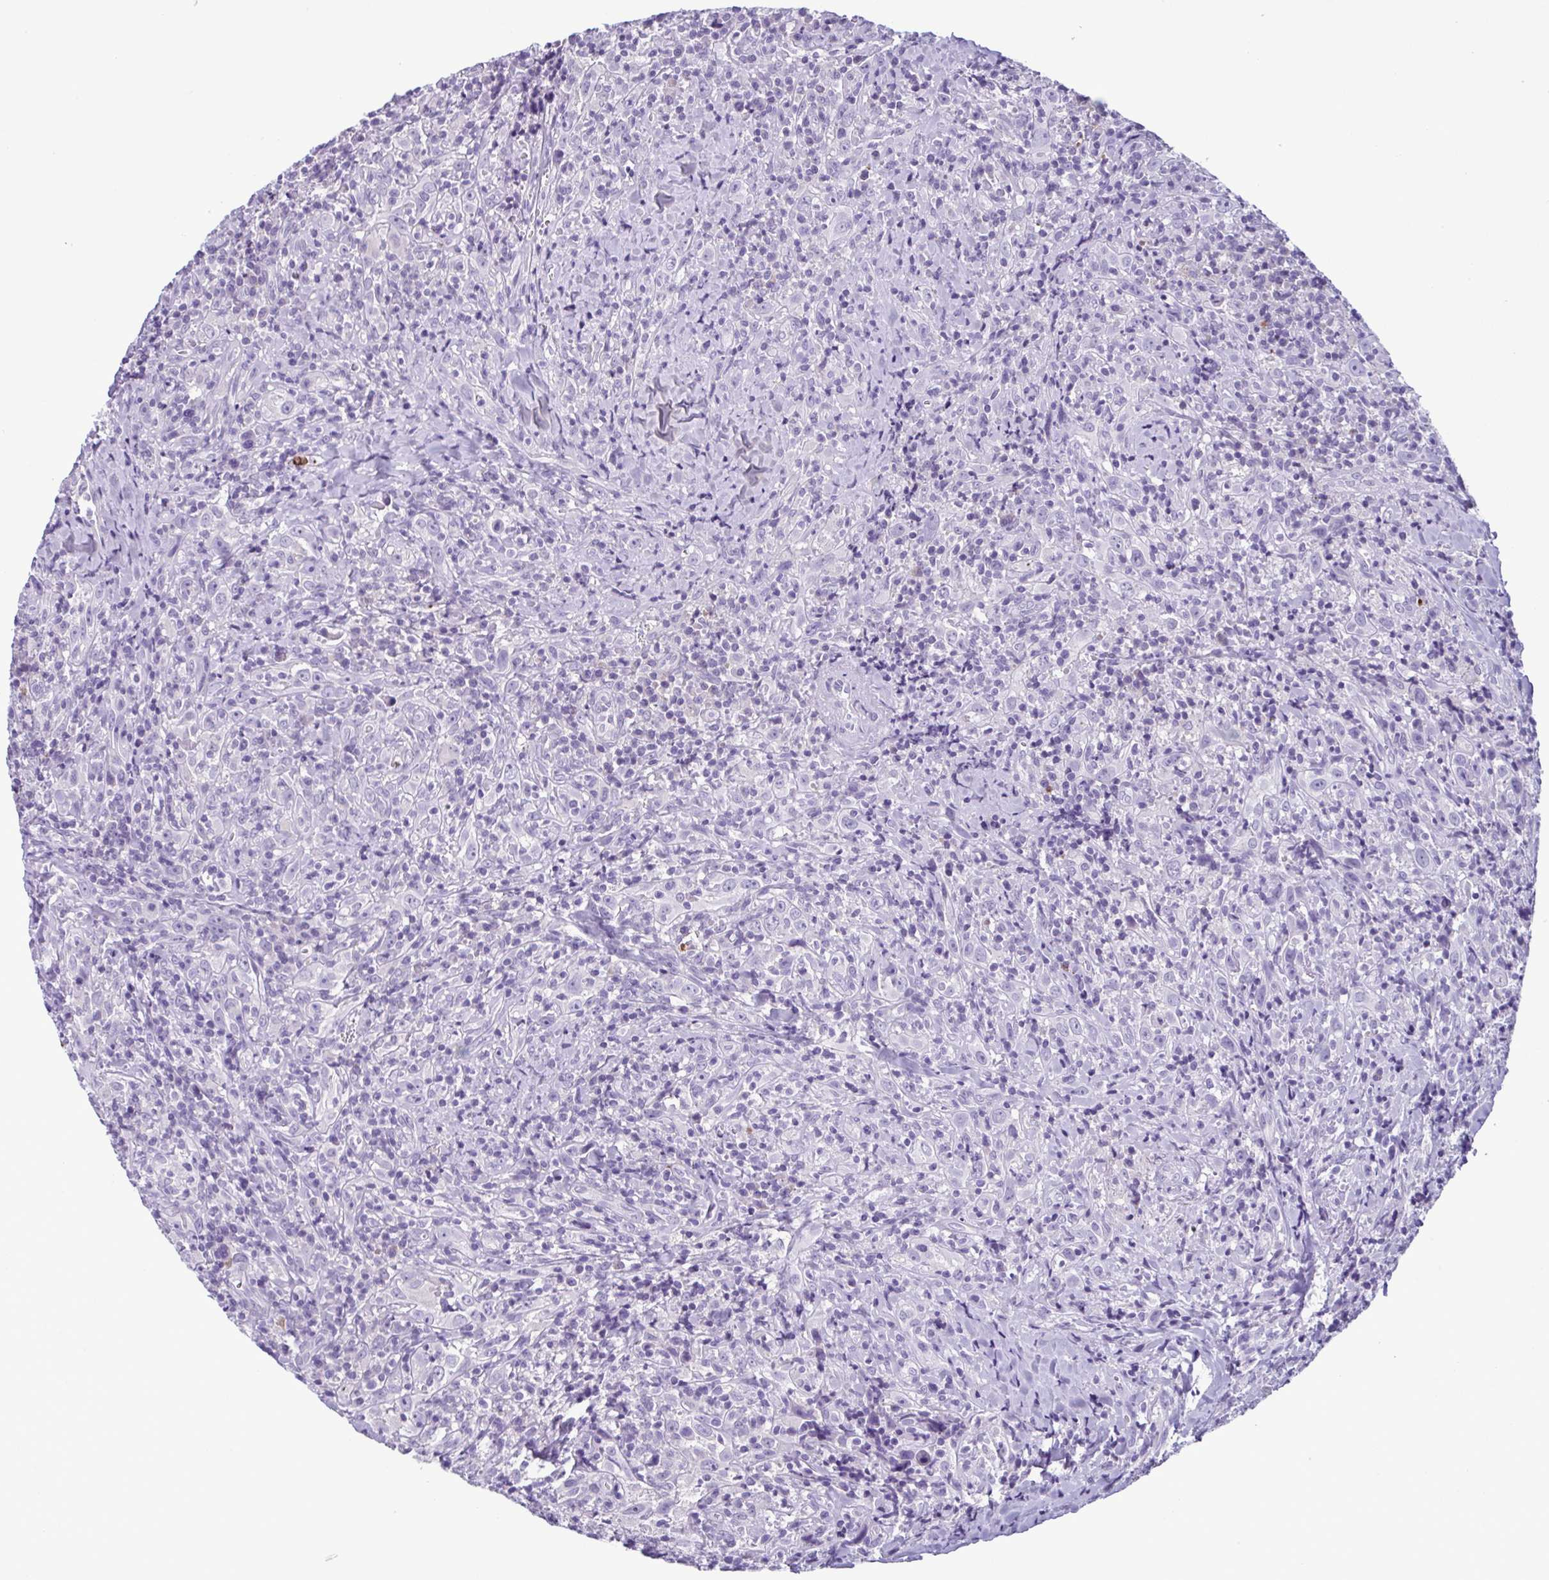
{"staining": {"intensity": "negative", "quantity": "none", "location": "none"}, "tissue": "head and neck cancer", "cell_type": "Tumor cells", "image_type": "cancer", "snomed": [{"axis": "morphology", "description": "Squamous cell carcinoma, NOS"}, {"axis": "topography", "description": "Head-Neck"}], "caption": "Head and neck cancer stained for a protein using immunohistochemistry (IHC) displays no expression tumor cells.", "gene": "INAFM1", "patient": {"sex": "female", "age": 95}}